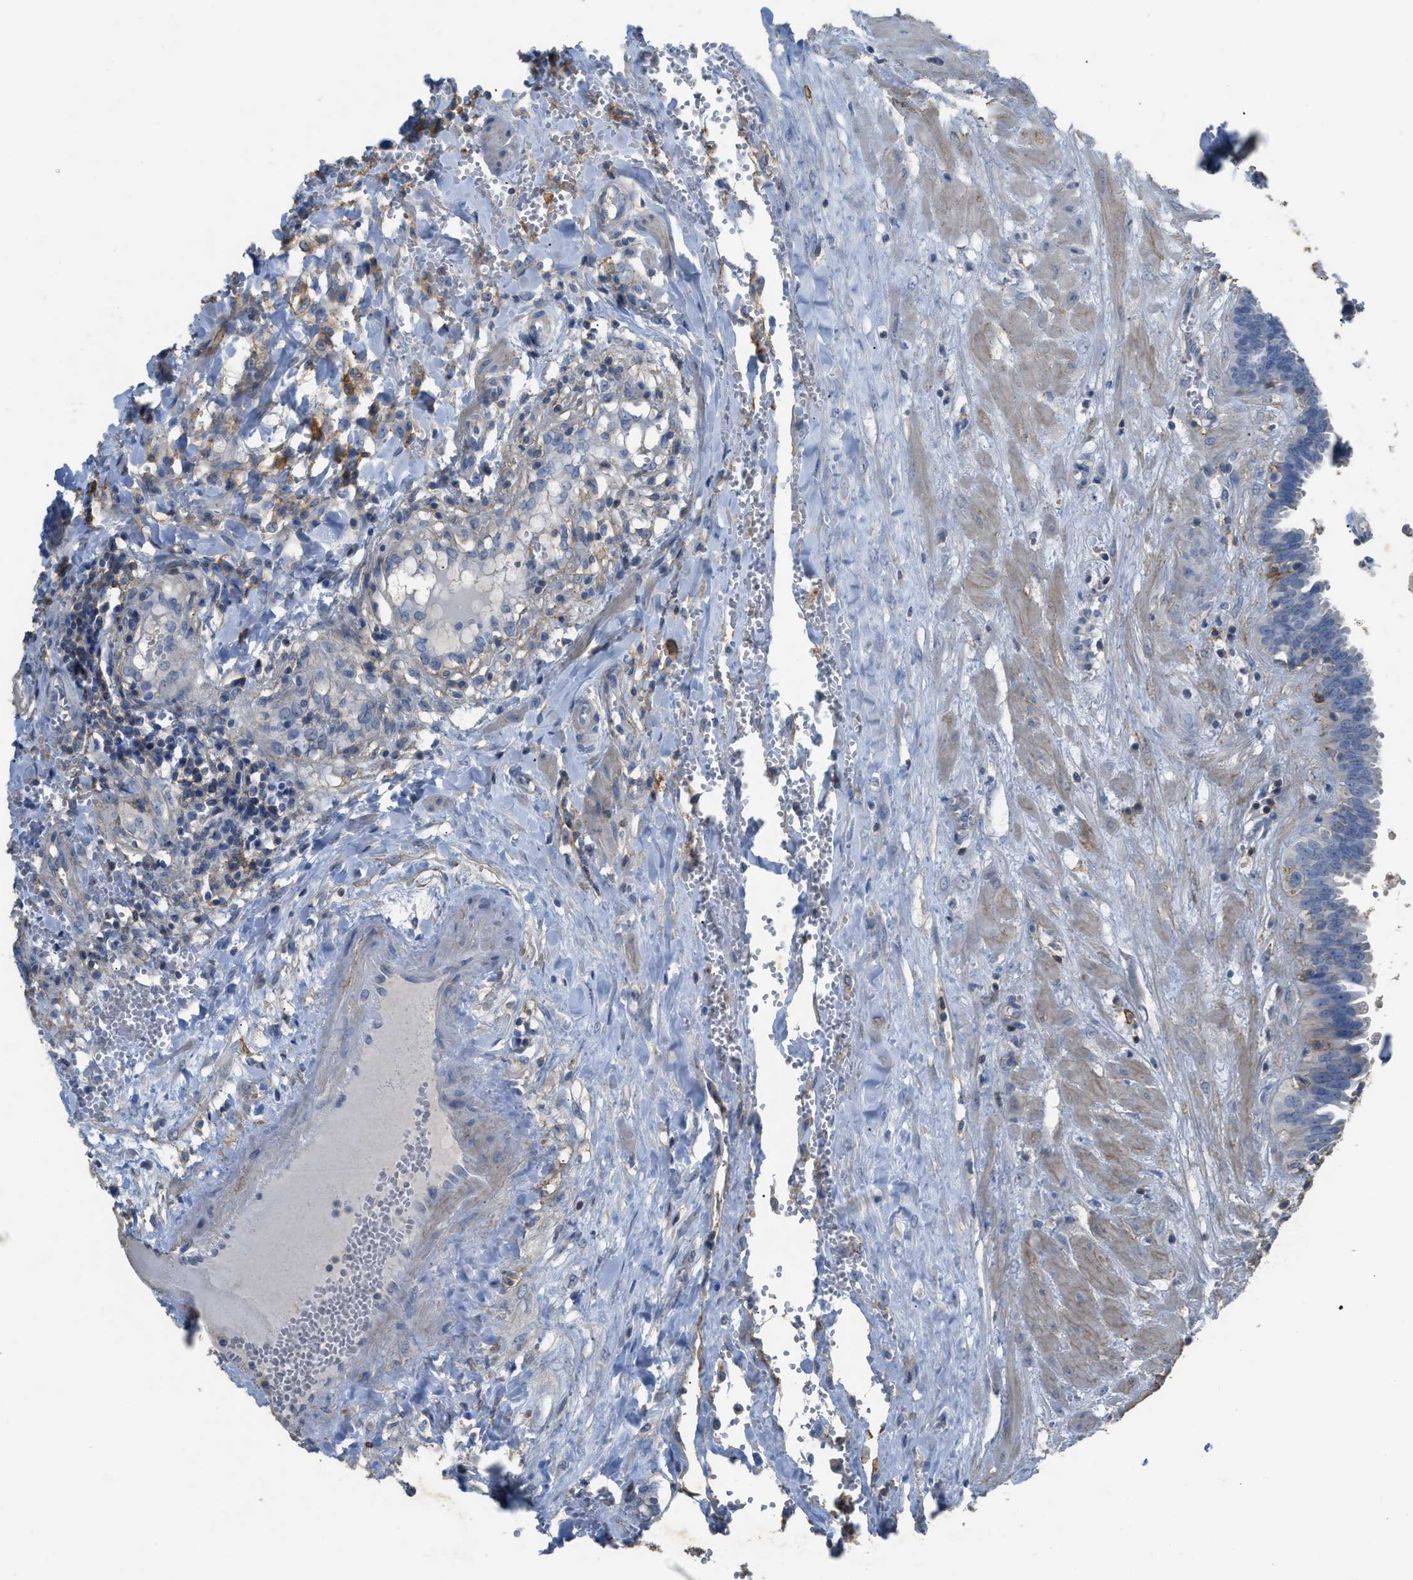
{"staining": {"intensity": "negative", "quantity": "none", "location": "none"}, "tissue": "fallopian tube", "cell_type": "Glandular cells", "image_type": "normal", "snomed": [{"axis": "morphology", "description": "Normal tissue, NOS"}, {"axis": "topography", "description": "Fallopian tube"}, {"axis": "topography", "description": "Placenta"}], "caption": "Immunohistochemistry (IHC) image of normal fallopian tube: fallopian tube stained with DAB reveals no significant protein staining in glandular cells. (Brightfield microscopy of DAB immunohistochemistry (IHC) at high magnification).", "gene": "OR51E1", "patient": {"sex": "female", "age": 32}}